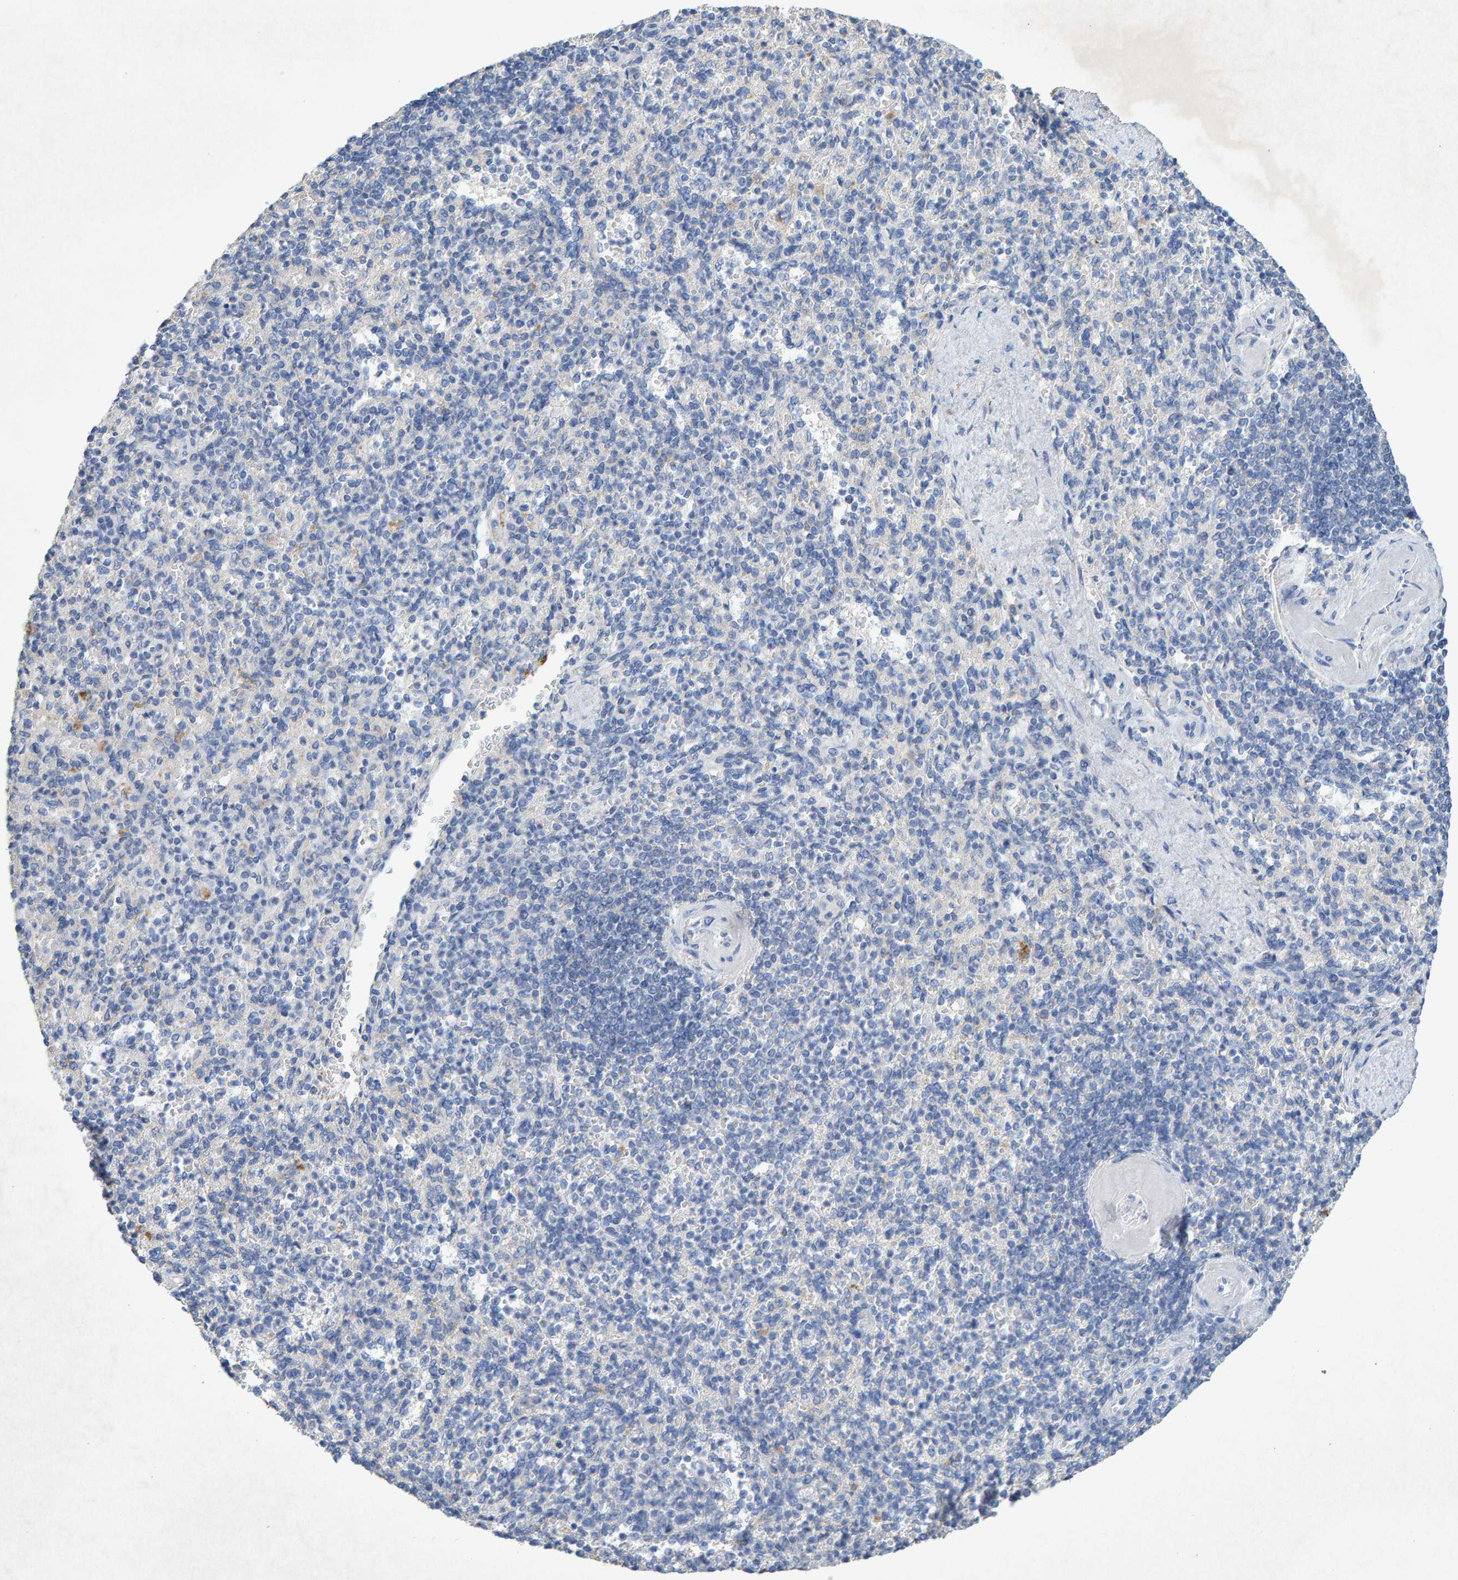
{"staining": {"intensity": "negative", "quantity": "none", "location": "none"}, "tissue": "spleen", "cell_type": "Cells in red pulp", "image_type": "normal", "snomed": [{"axis": "morphology", "description": "Normal tissue, NOS"}, {"axis": "topography", "description": "Spleen"}], "caption": "This is an immunohistochemistry micrograph of unremarkable human spleen. There is no positivity in cells in red pulp.", "gene": "CTH", "patient": {"sex": "female", "age": 74}}